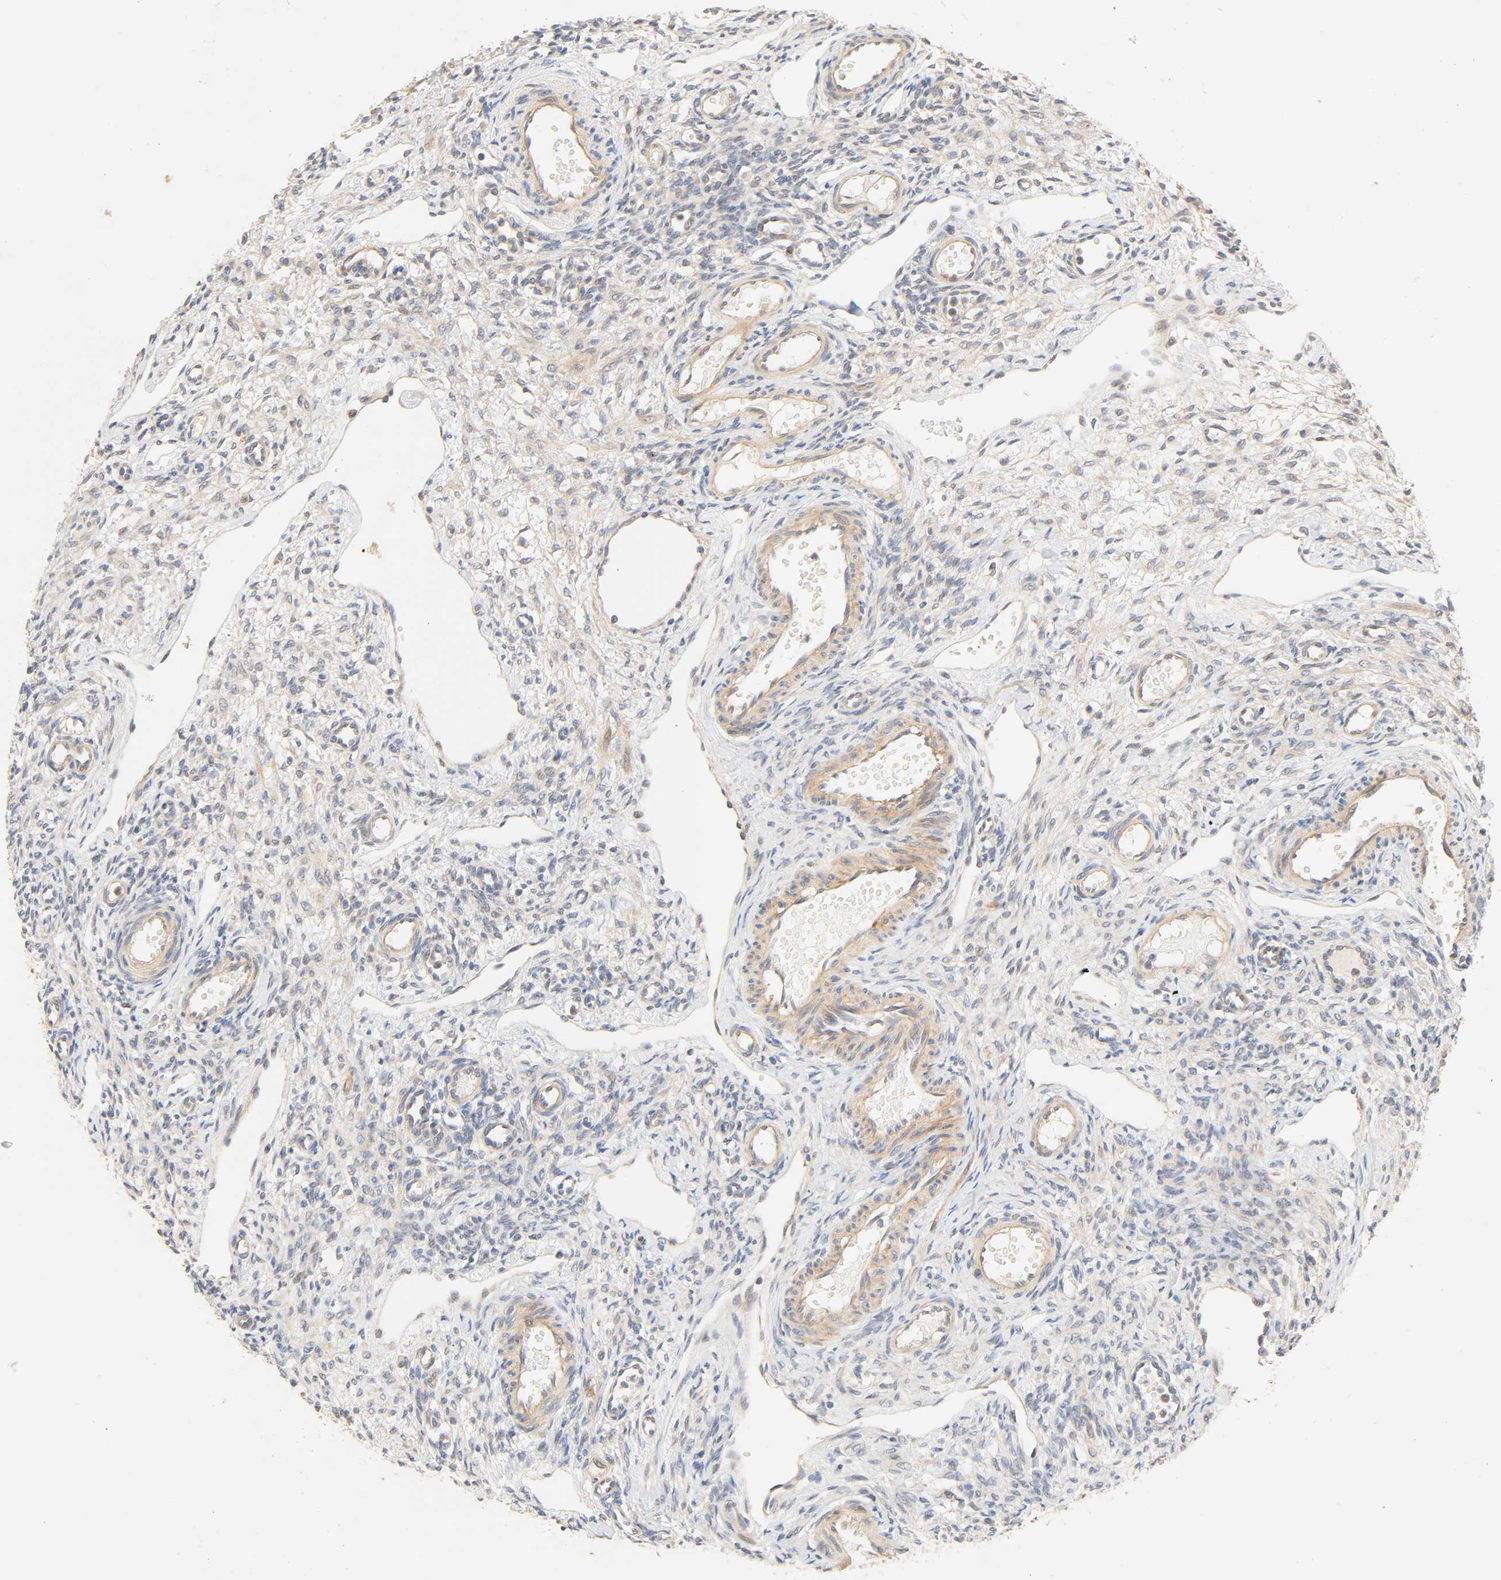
{"staining": {"intensity": "weak", "quantity": "<25%", "location": "cytoplasmic/membranous"}, "tissue": "ovary", "cell_type": "Follicle cells", "image_type": "normal", "snomed": [{"axis": "morphology", "description": "Normal tissue, NOS"}, {"axis": "topography", "description": "Ovary"}], "caption": "Immunohistochemistry micrograph of benign human ovary stained for a protein (brown), which exhibits no expression in follicle cells.", "gene": "CACNA1G", "patient": {"sex": "female", "age": 33}}